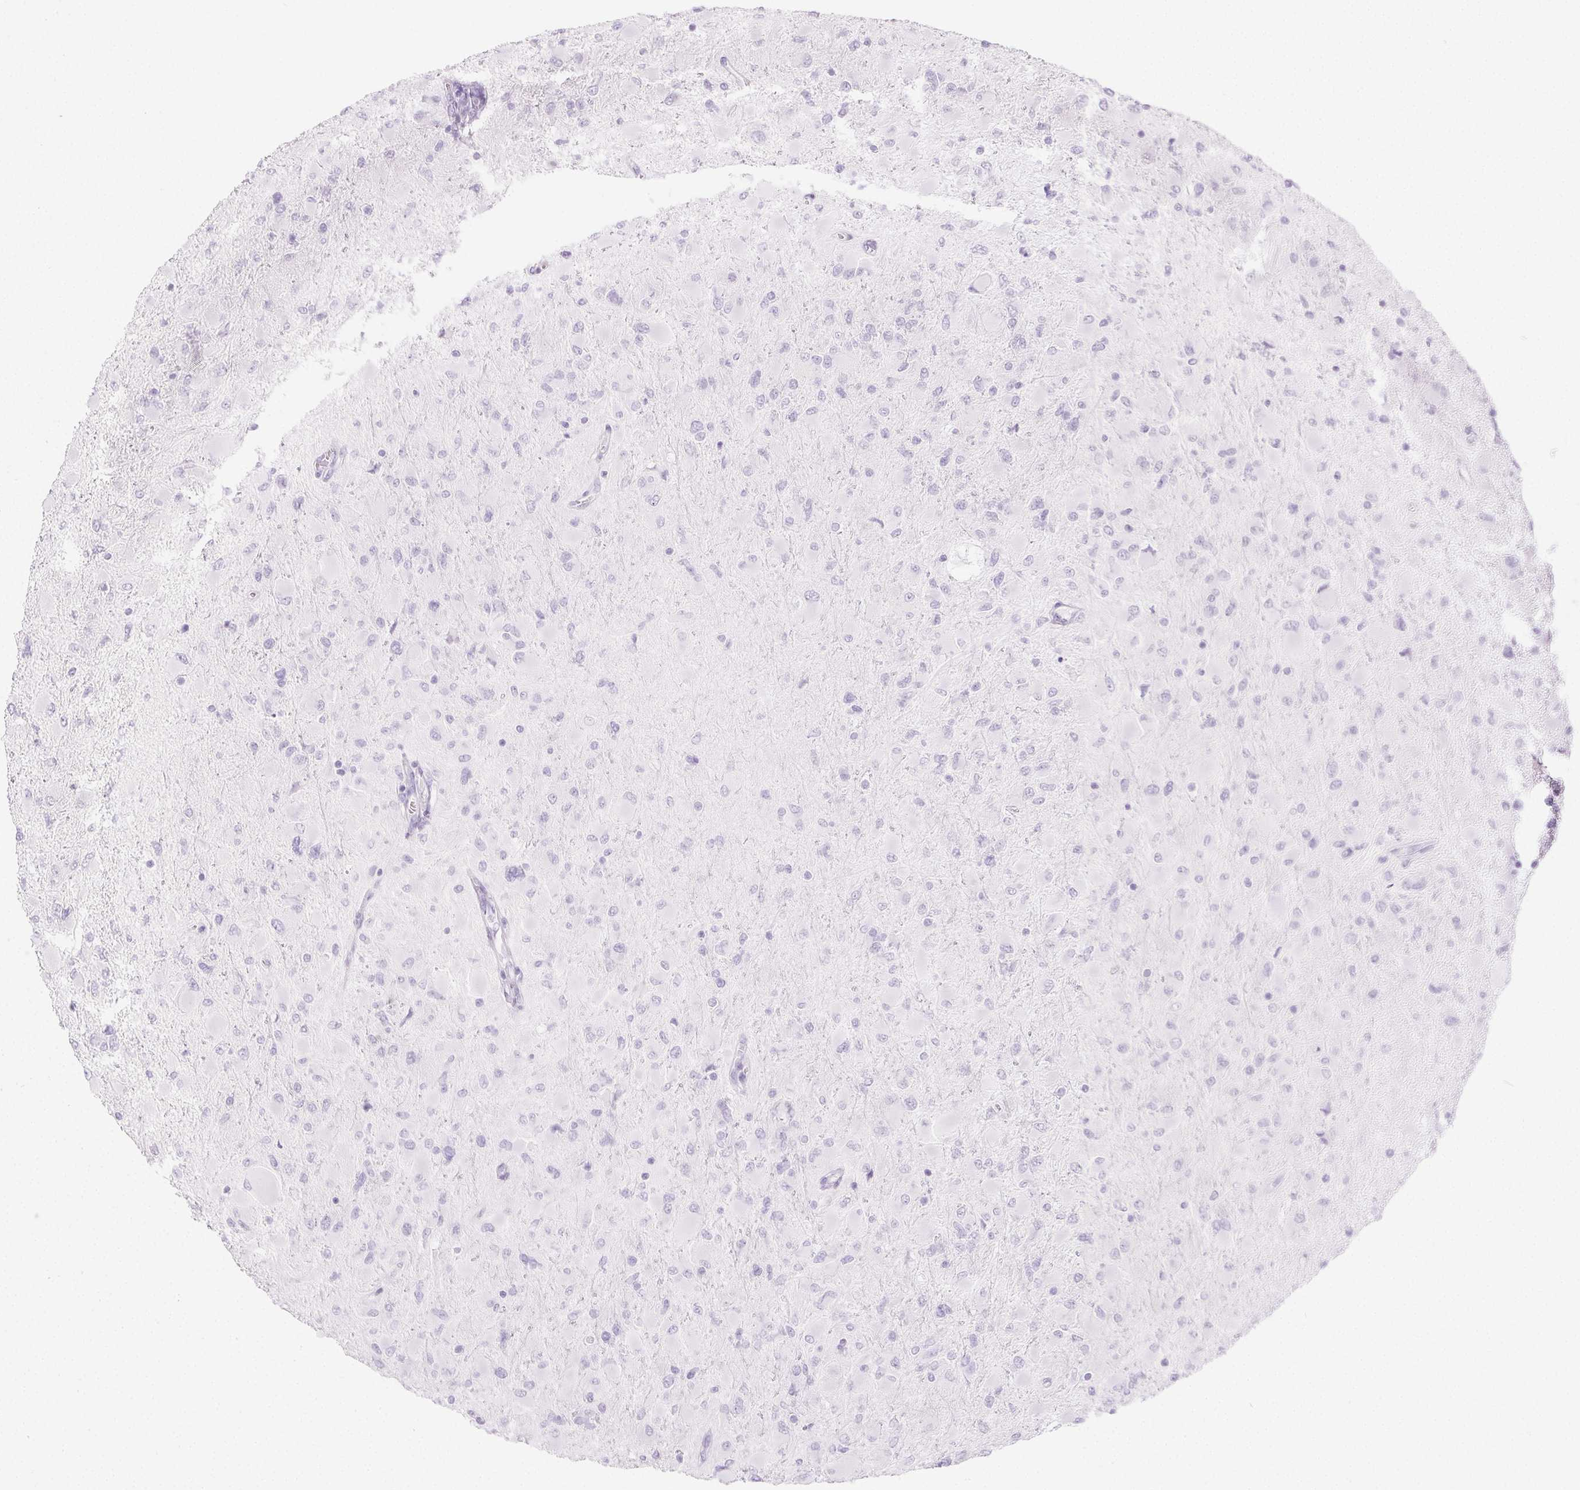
{"staining": {"intensity": "negative", "quantity": "none", "location": "none"}, "tissue": "glioma", "cell_type": "Tumor cells", "image_type": "cancer", "snomed": [{"axis": "morphology", "description": "Glioma, malignant, High grade"}, {"axis": "topography", "description": "Cerebral cortex"}], "caption": "Glioma was stained to show a protein in brown. There is no significant staining in tumor cells.", "gene": "PI3", "patient": {"sex": "female", "age": 36}}